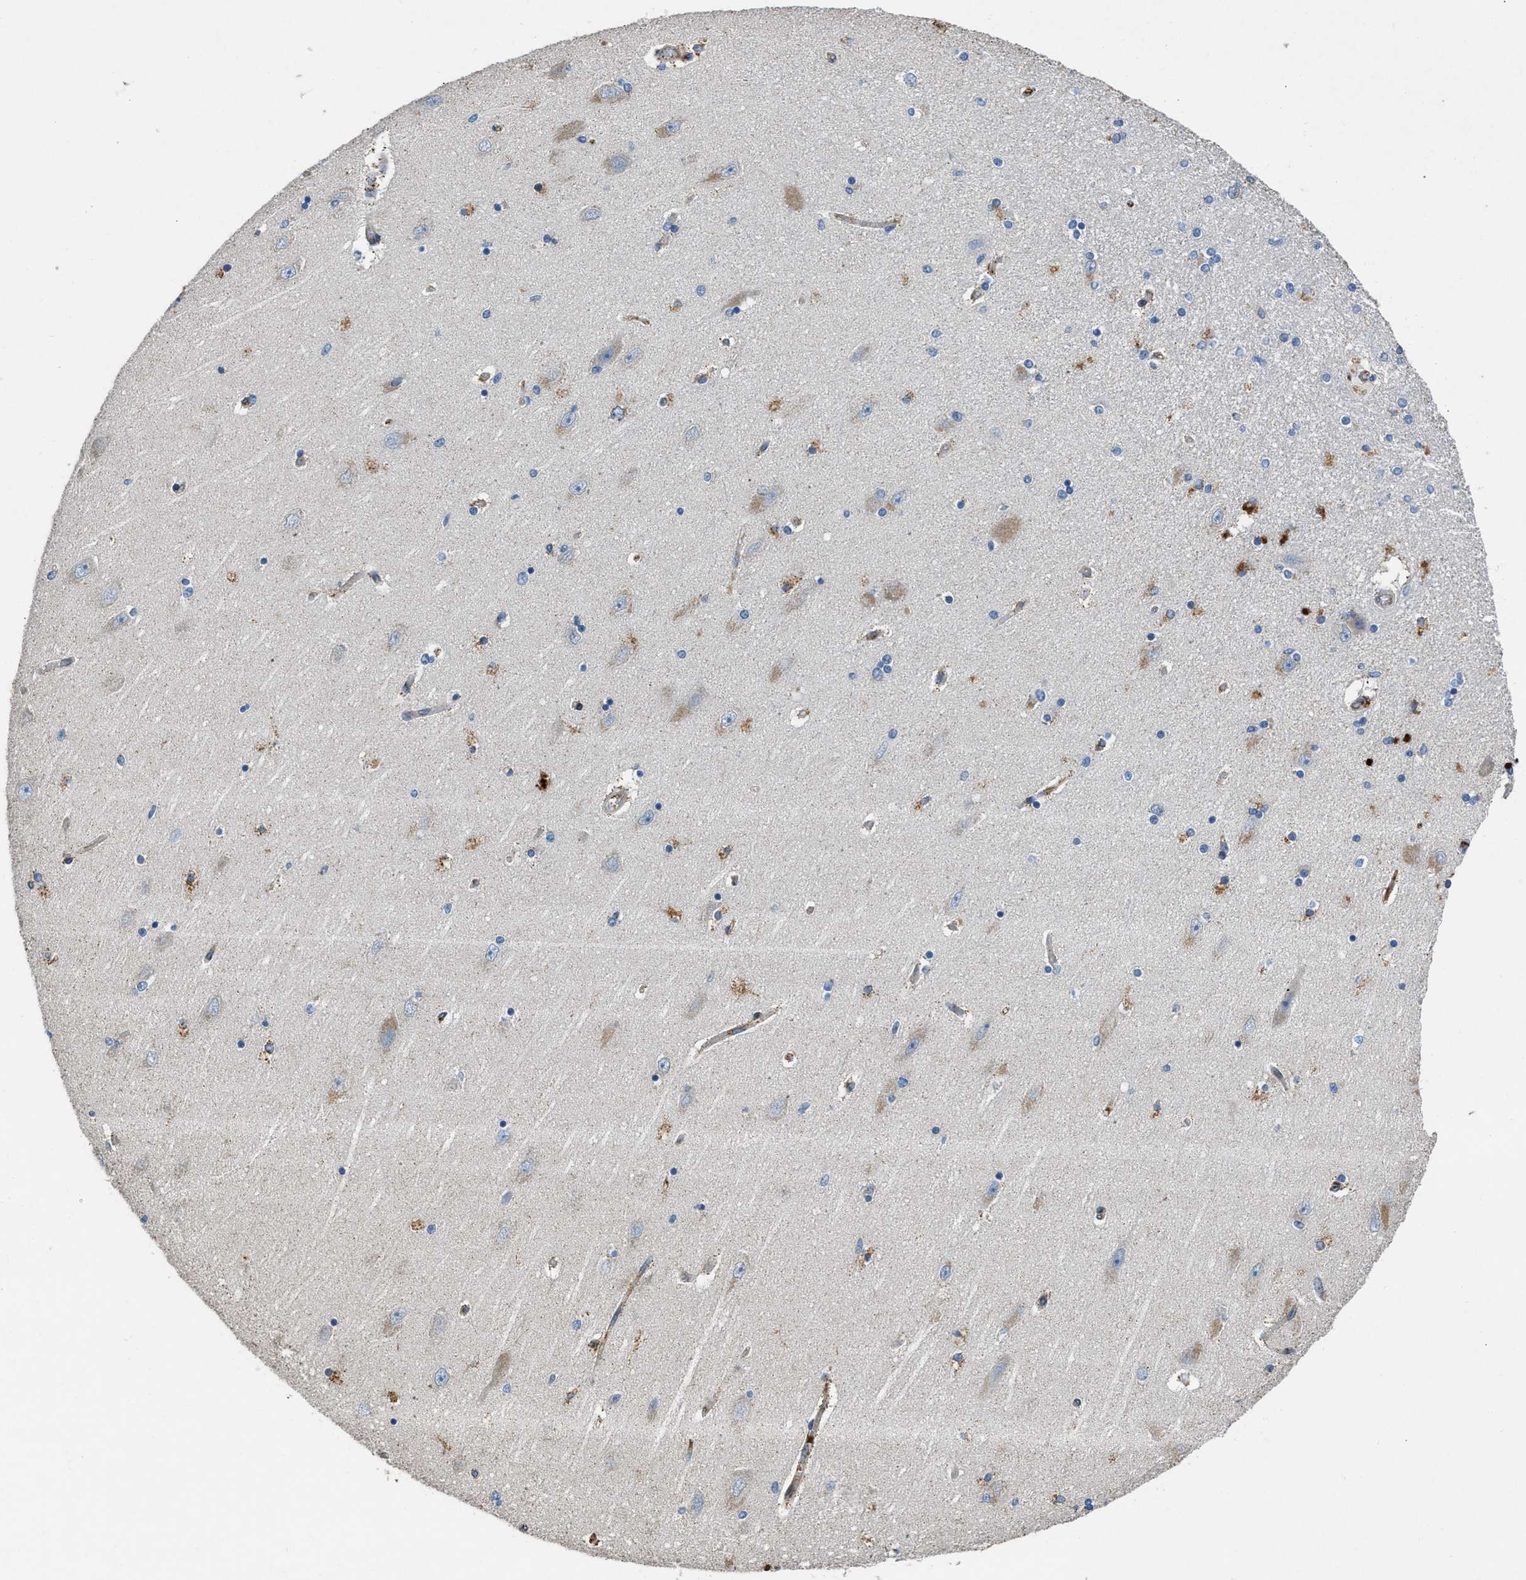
{"staining": {"intensity": "moderate", "quantity": "<25%", "location": "cytoplasmic/membranous"}, "tissue": "hippocampus", "cell_type": "Glial cells", "image_type": "normal", "snomed": [{"axis": "morphology", "description": "Normal tissue, NOS"}, {"axis": "topography", "description": "Hippocampus"}], "caption": "Immunohistochemistry staining of benign hippocampus, which exhibits low levels of moderate cytoplasmic/membranous staining in approximately <25% of glial cells indicating moderate cytoplasmic/membranous protein staining. The staining was performed using DAB (brown) for protein detection and nuclei were counterstained in hematoxylin (blue).", "gene": "GGCX", "patient": {"sex": "female", "age": 54}}